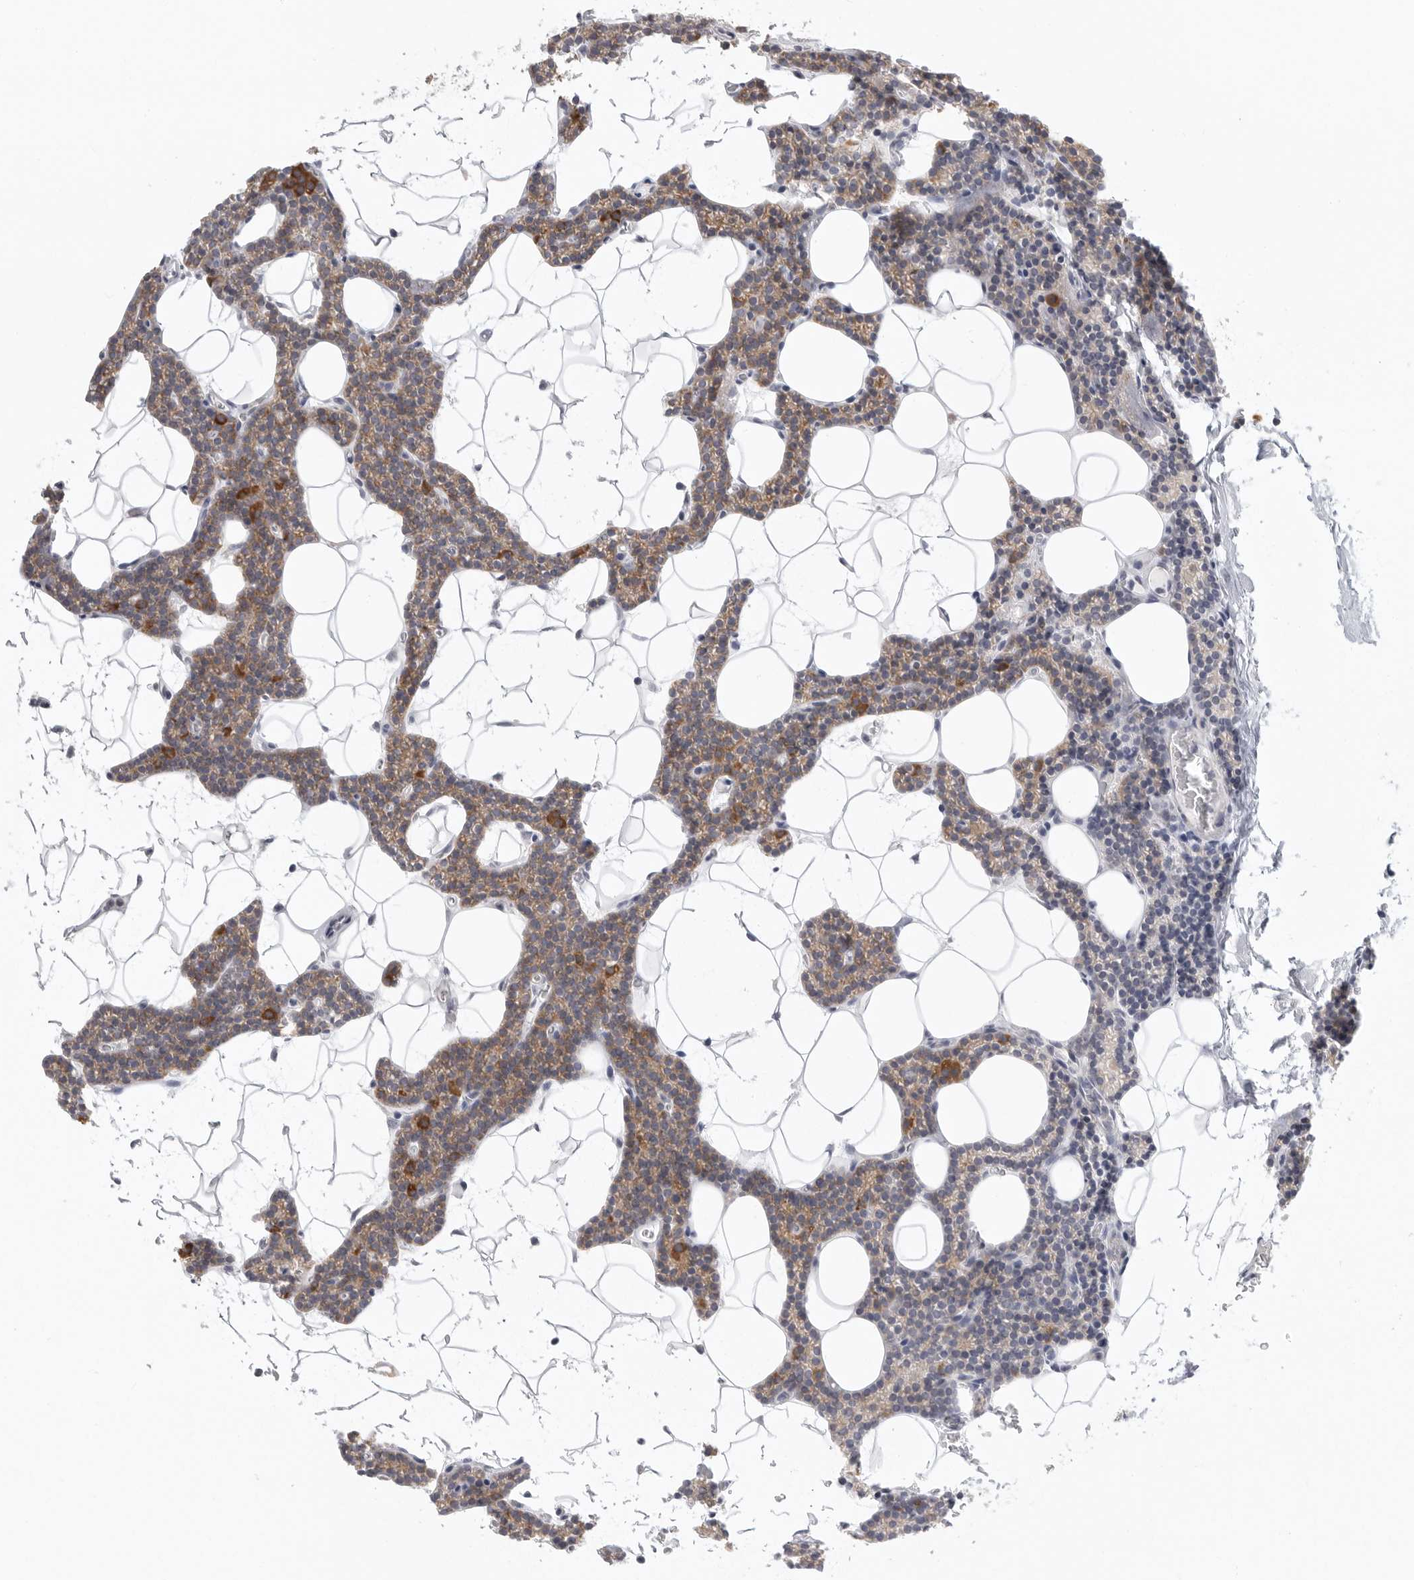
{"staining": {"intensity": "moderate", "quantity": ">75%", "location": "cytoplasmic/membranous"}, "tissue": "parathyroid gland", "cell_type": "Glandular cells", "image_type": "normal", "snomed": [{"axis": "morphology", "description": "Normal tissue, NOS"}, {"axis": "topography", "description": "Parathyroid gland"}], "caption": "An image of human parathyroid gland stained for a protein reveals moderate cytoplasmic/membranous brown staining in glandular cells.", "gene": "STAB2", "patient": {"sex": "male", "age": 42}}